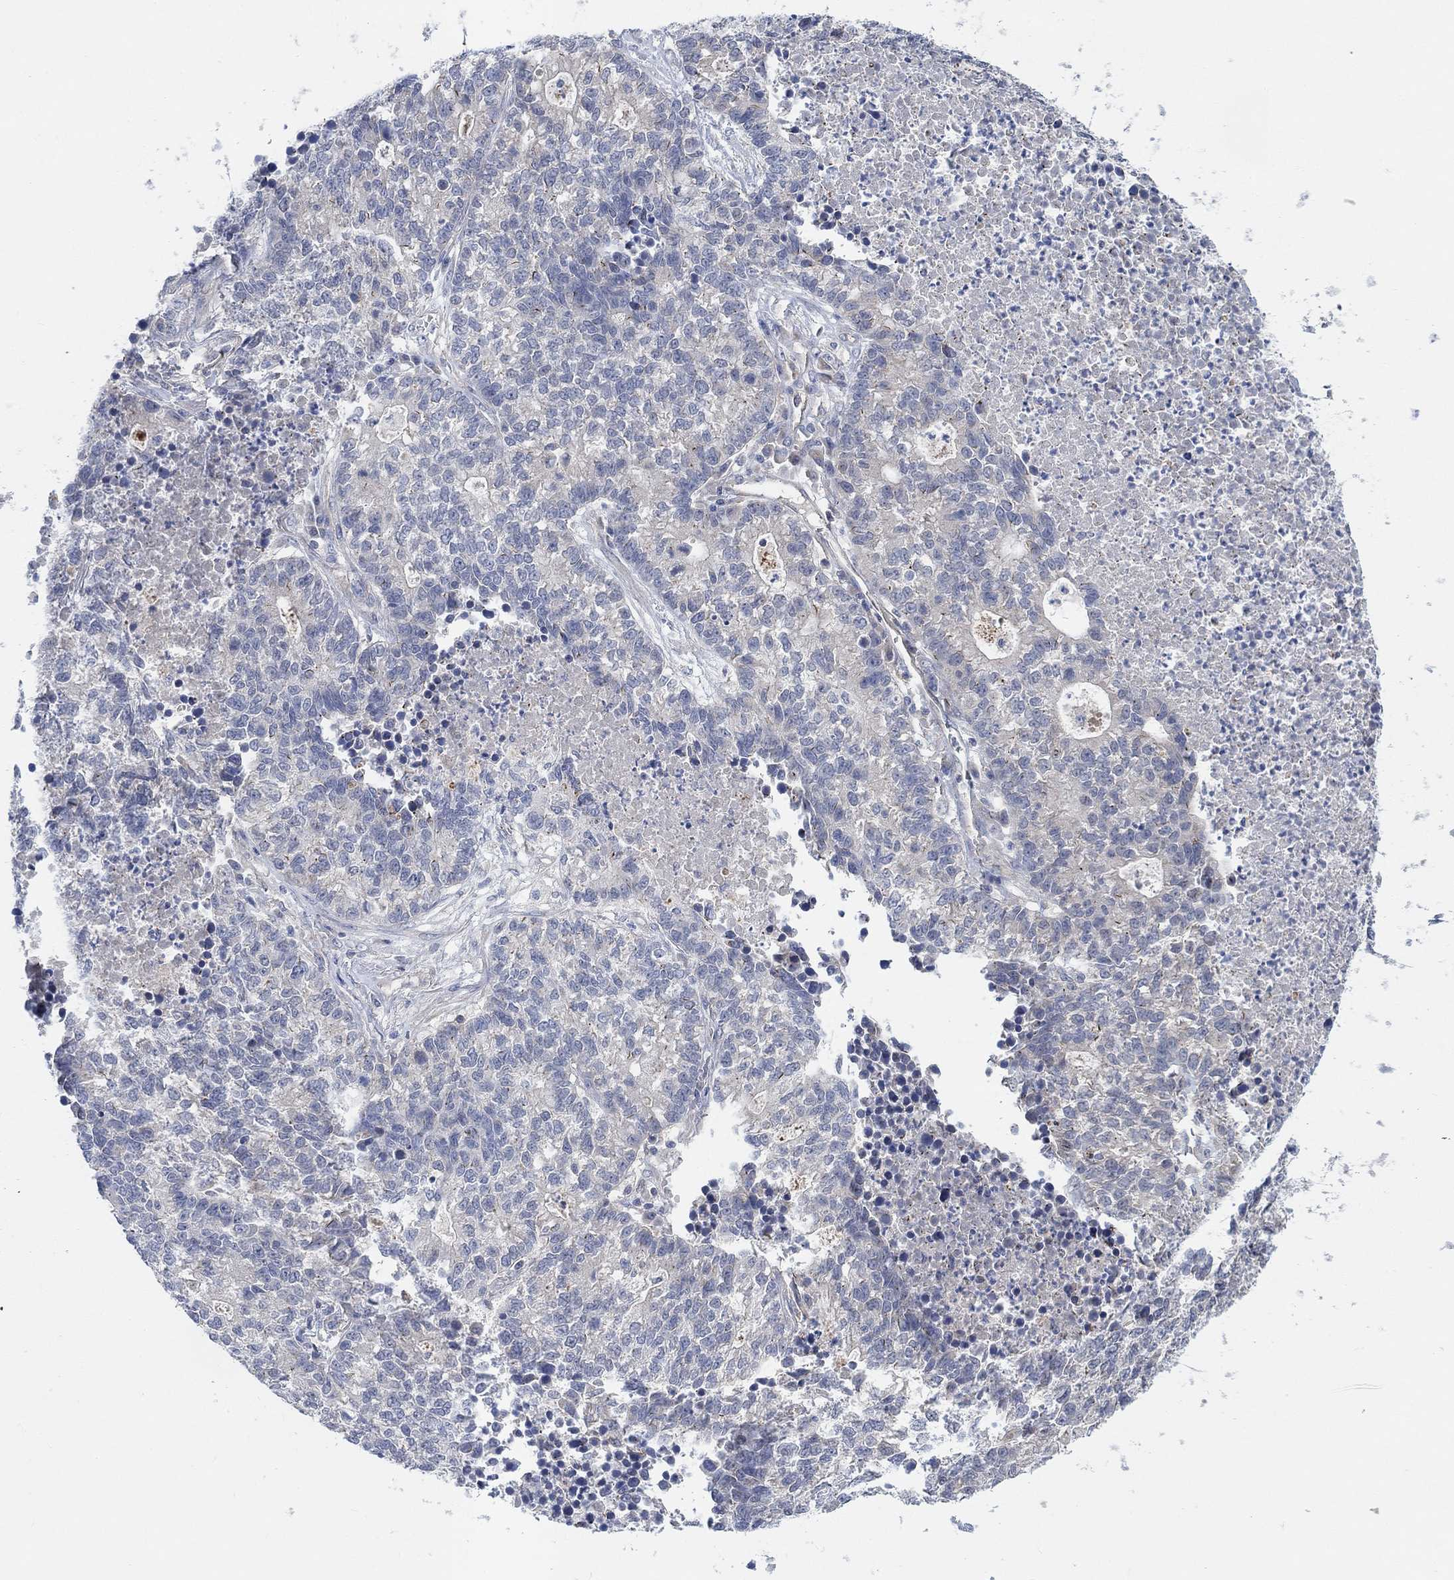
{"staining": {"intensity": "negative", "quantity": "none", "location": "none"}, "tissue": "lung cancer", "cell_type": "Tumor cells", "image_type": "cancer", "snomed": [{"axis": "morphology", "description": "Adenocarcinoma, NOS"}, {"axis": "topography", "description": "Lung"}], "caption": "Histopathology image shows no protein positivity in tumor cells of lung cancer (adenocarcinoma) tissue.", "gene": "HCRTR1", "patient": {"sex": "male", "age": 57}}